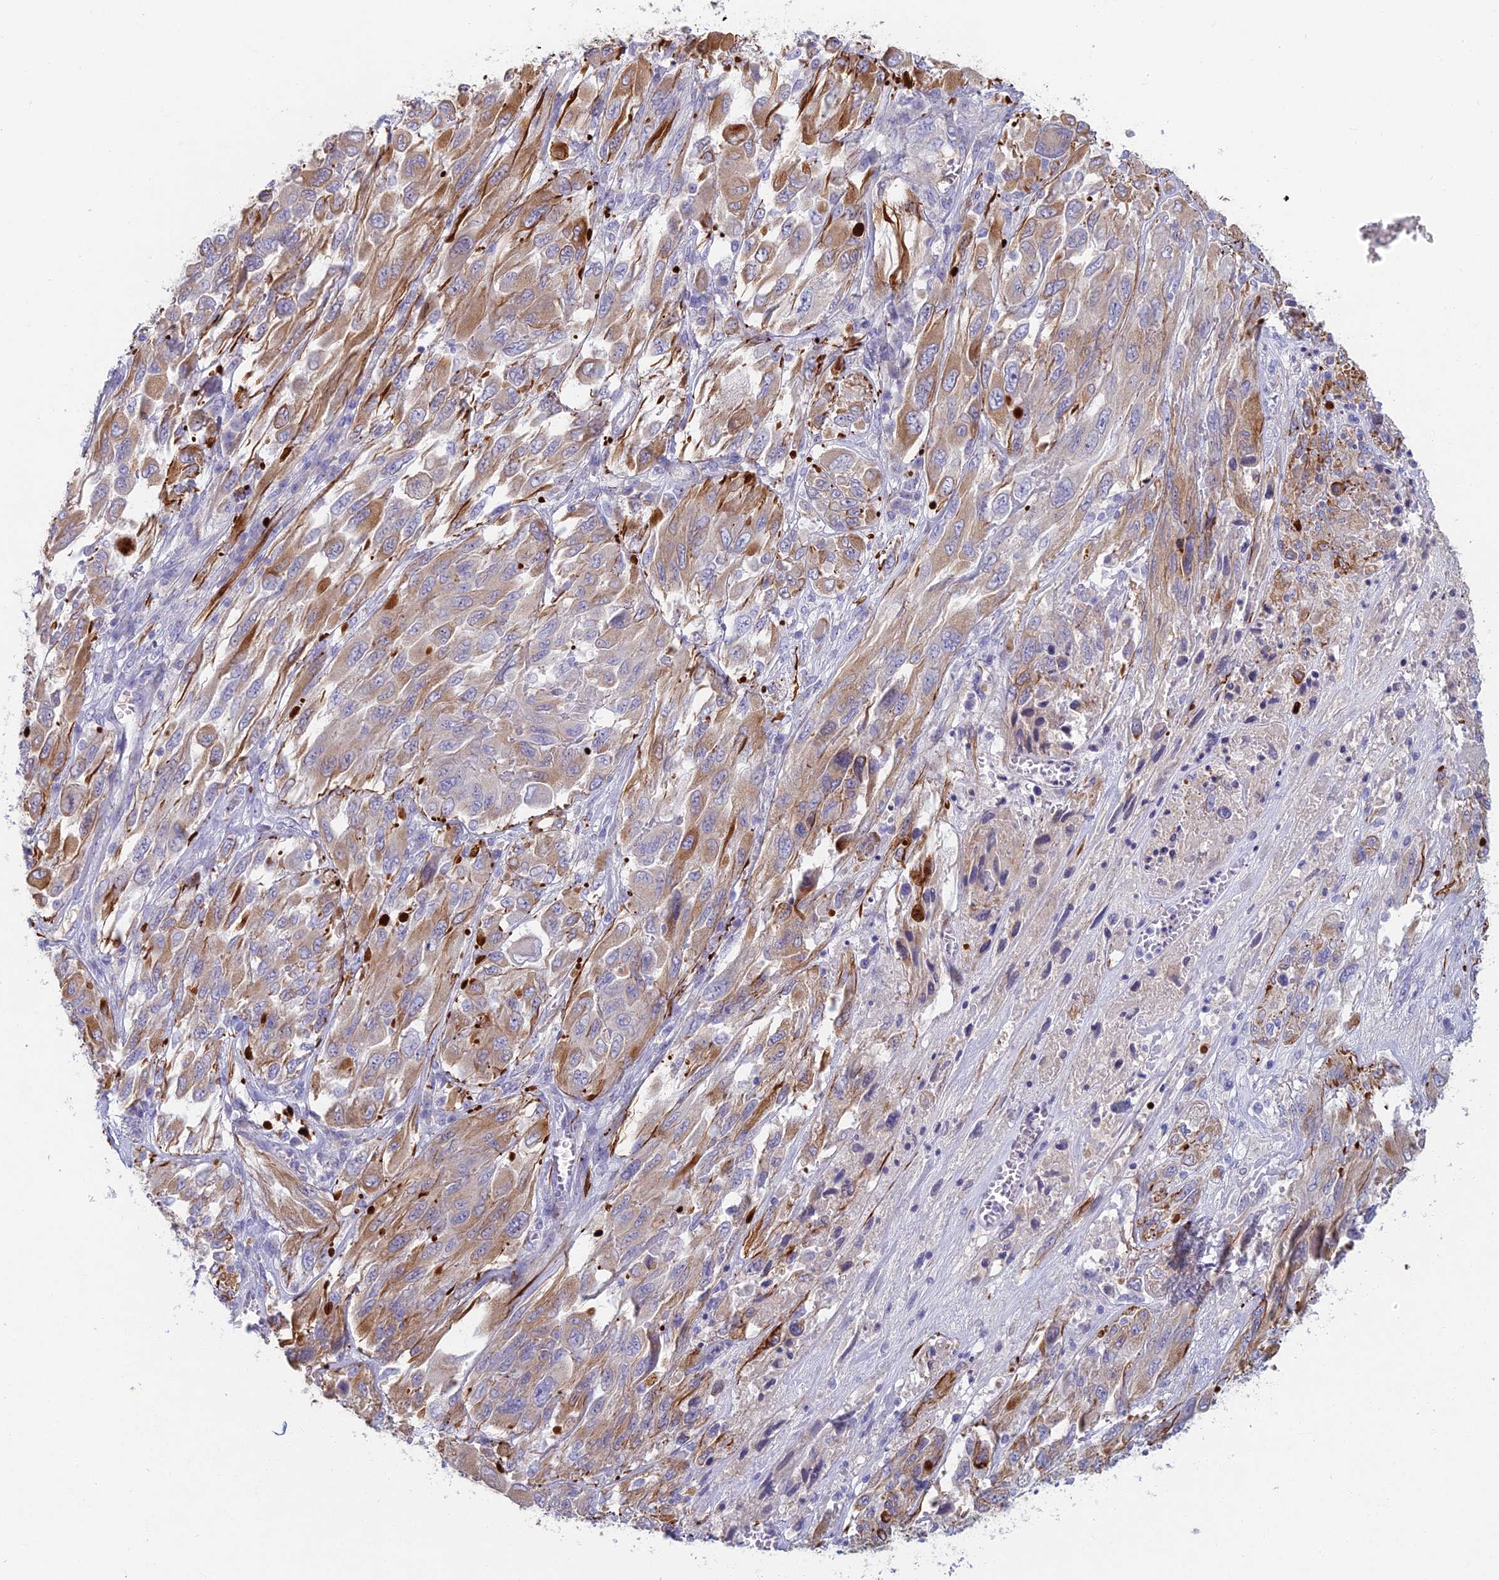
{"staining": {"intensity": "moderate", "quantity": "25%-75%", "location": "cytoplasmic/membranous"}, "tissue": "melanoma", "cell_type": "Tumor cells", "image_type": "cancer", "snomed": [{"axis": "morphology", "description": "Malignant melanoma, NOS"}, {"axis": "topography", "description": "Skin"}], "caption": "A histopathology image of human melanoma stained for a protein demonstrates moderate cytoplasmic/membranous brown staining in tumor cells. (Brightfield microscopy of DAB IHC at high magnification).", "gene": "FERD3L", "patient": {"sex": "female", "age": 91}}